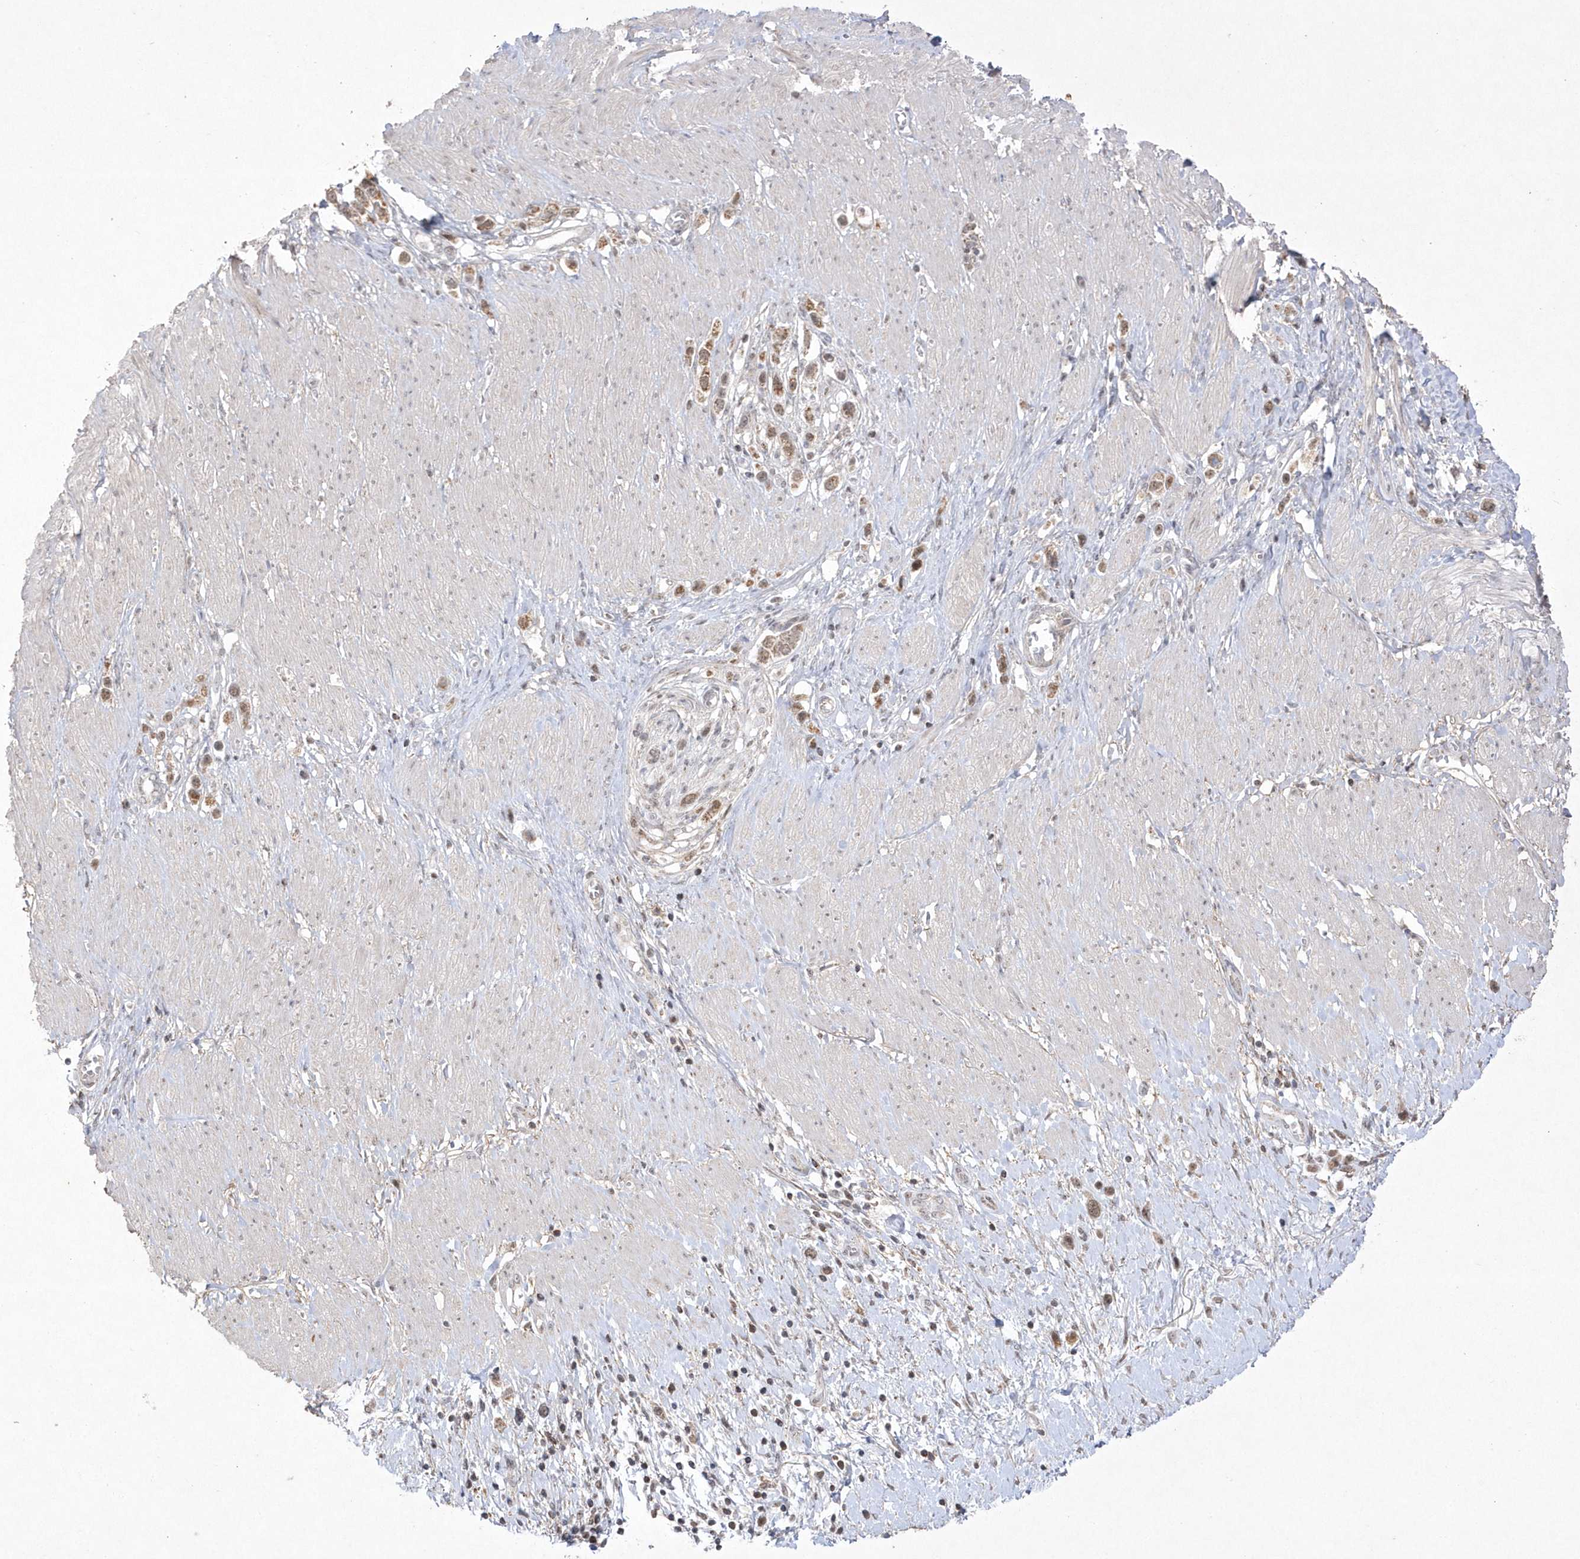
{"staining": {"intensity": "moderate", "quantity": ">75%", "location": "cytoplasmic/membranous,nuclear"}, "tissue": "stomach cancer", "cell_type": "Tumor cells", "image_type": "cancer", "snomed": [{"axis": "morphology", "description": "Normal tissue, NOS"}, {"axis": "morphology", "description": "Adenocarcinoma, NOS"}, {"axis": "topography", "description": "Stomach, upper"}, {"axis": "topography", "description": "Stomach"}], "caption": "This photomicrograph demonstrates immunohistochemistry (IHC) staining of adenocarcinoma (stomach), with medium moderate cytoplasmic/membranous and nuclear expression in about >75% of tumor cells.", "gene": "CPSF3", "patient": {"sex": "female", "age": 65}}